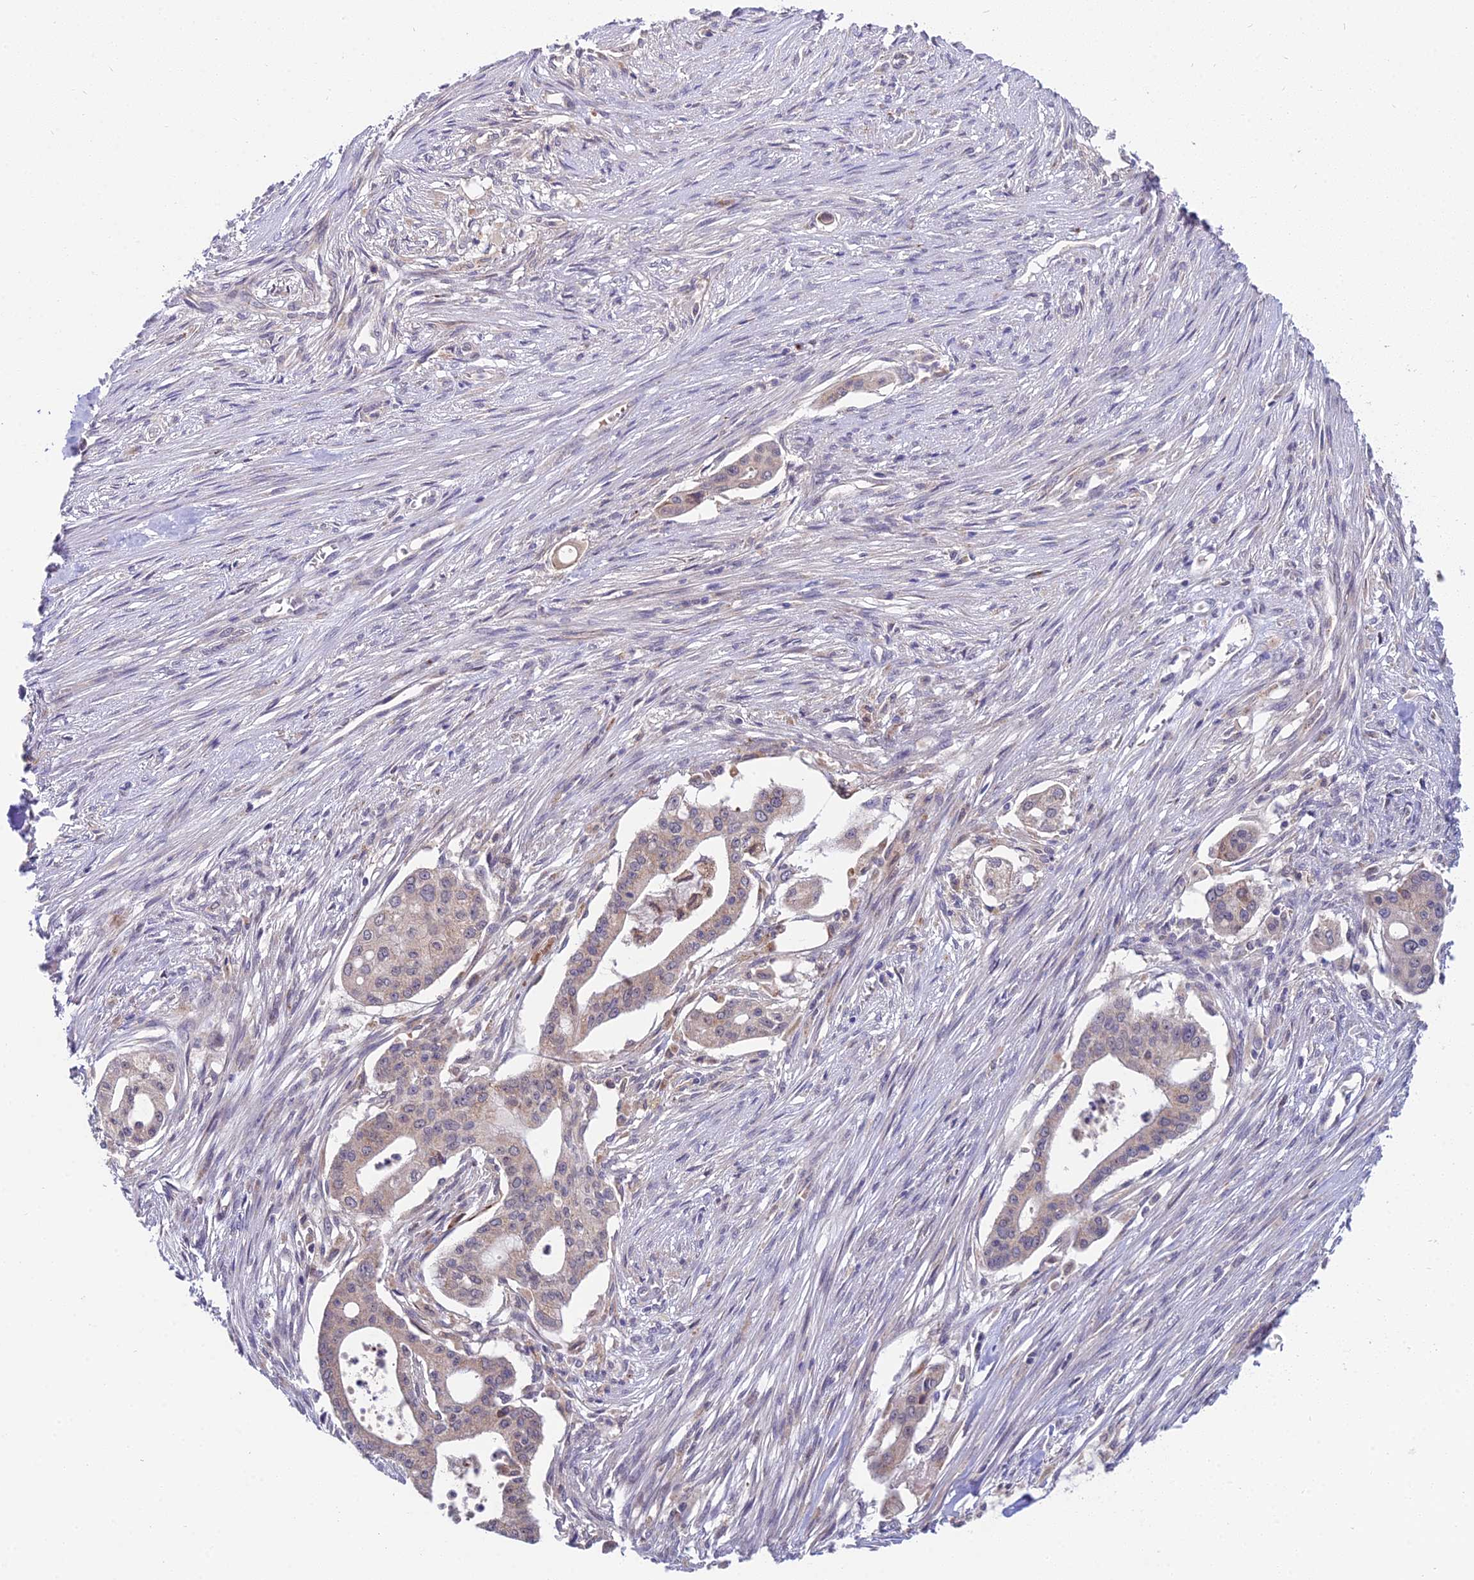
{"staining": {"intensity": "weak", "quantity": "<25%", "location": "cytoplasmic/membranous"}, "tissue": "pancreatic cancer", "cell_type": "Tumor cells", "image_type": "cancer", "snomed": [{"axis": "morphology", "description": "Adenocarcinoma, NOS"}, {"axis": "topography", "description": "Pancreas"}], "caption": "An image of adenocarcinoma (pancreatic) stained for a protein reveals no brown staining in tumor cells.", "gene": "WDR43", "patient": {"sex": "male", "age": 46}}